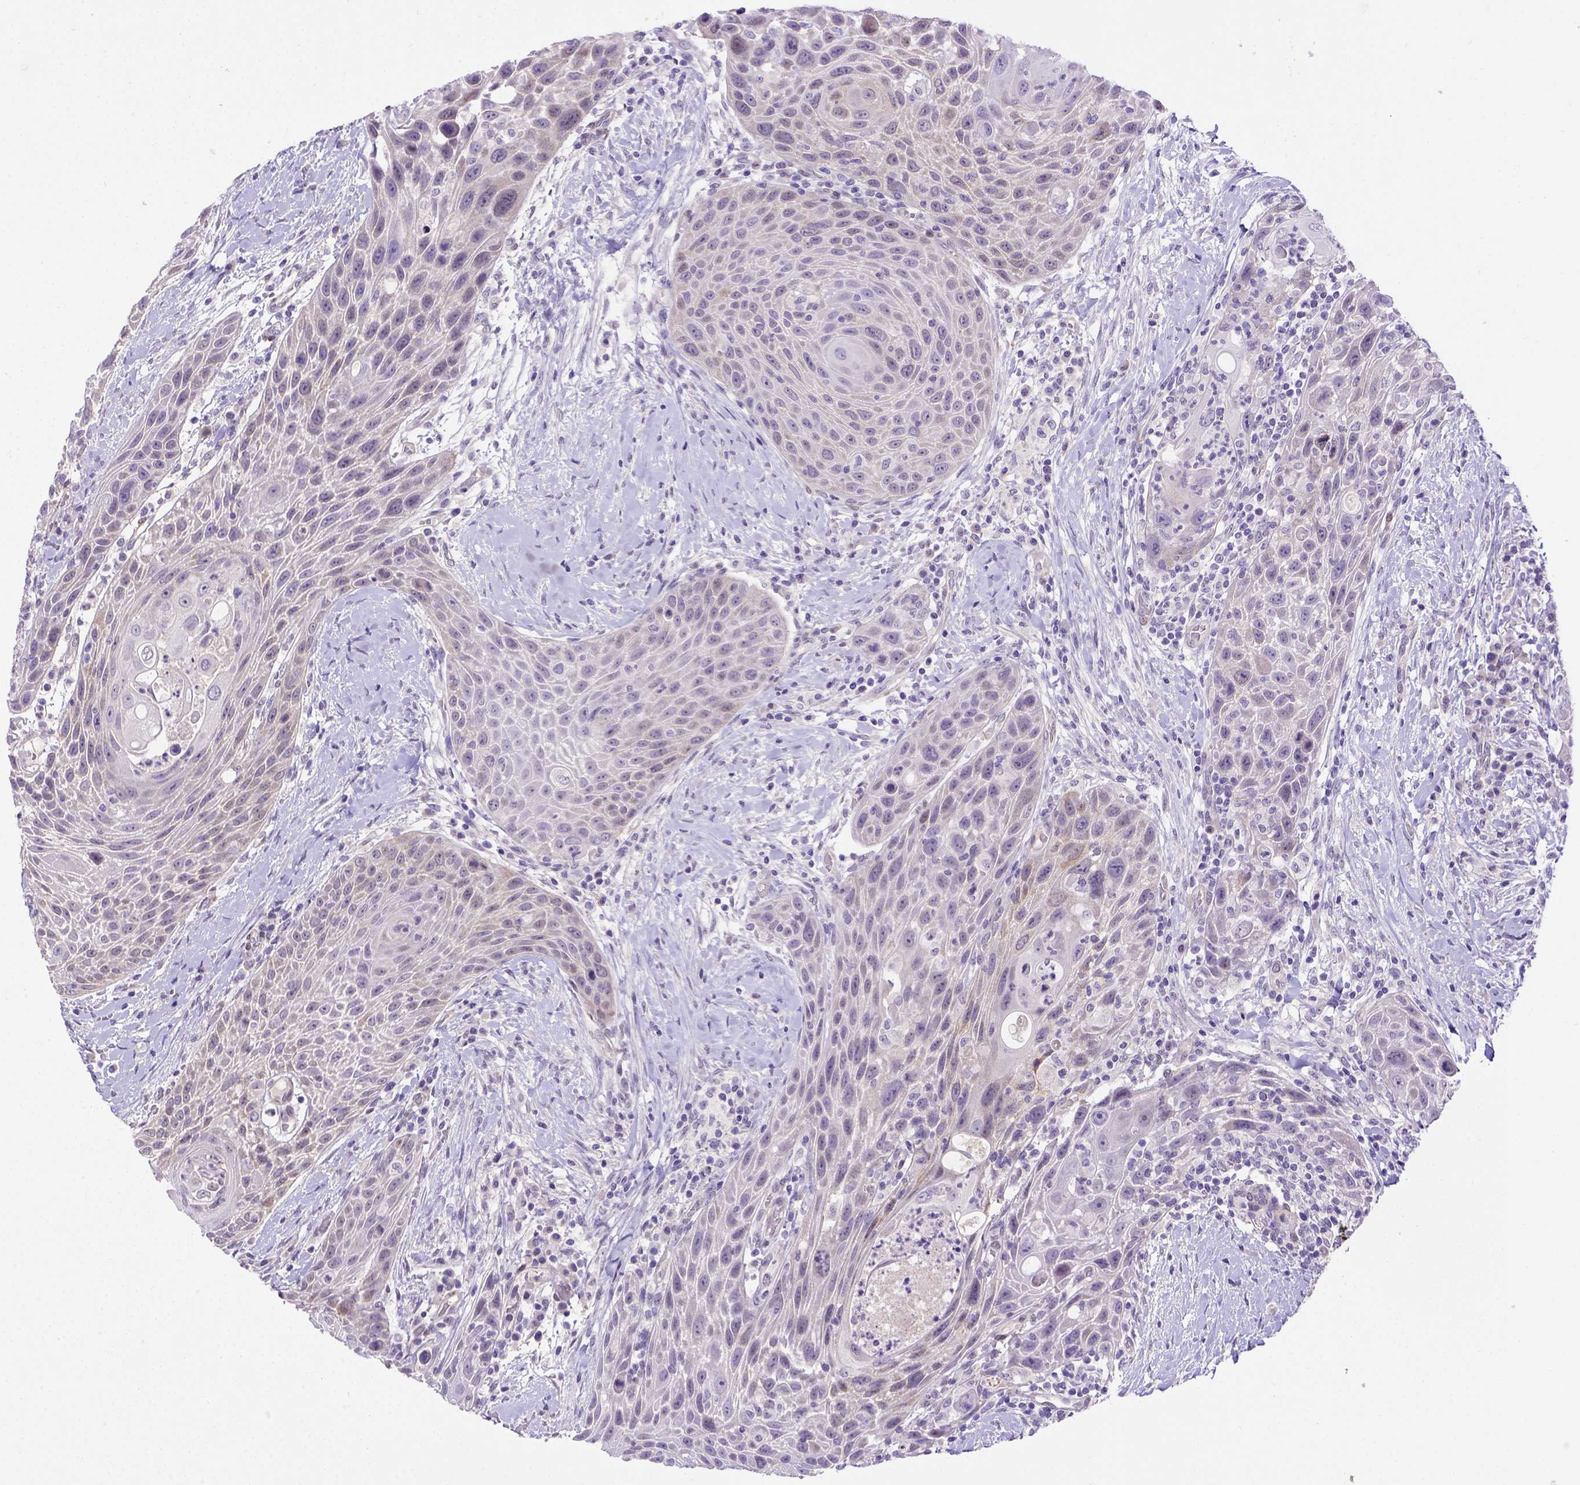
{"staining": {"intensity": "weak", "quantity": "<25%", "location": "cytoplasmic/membranous"}, "tissue": "head and neck cancer", "cell_type": "Tumor cells", "image_type": "cancer", "snomed": [{"axis": "morphology", "description": "Squamous cell carcinoma, NOS"}, {"axis": "topography", "description": "Head-Neck"}], "caption": "Immunohistochemistry (IHC) of human squamous cell carcinoma (head and neck) reveals no staining in tumor cells.", "gene": "BTN1A1", "patient": {"sex": "male", "age": 69}}